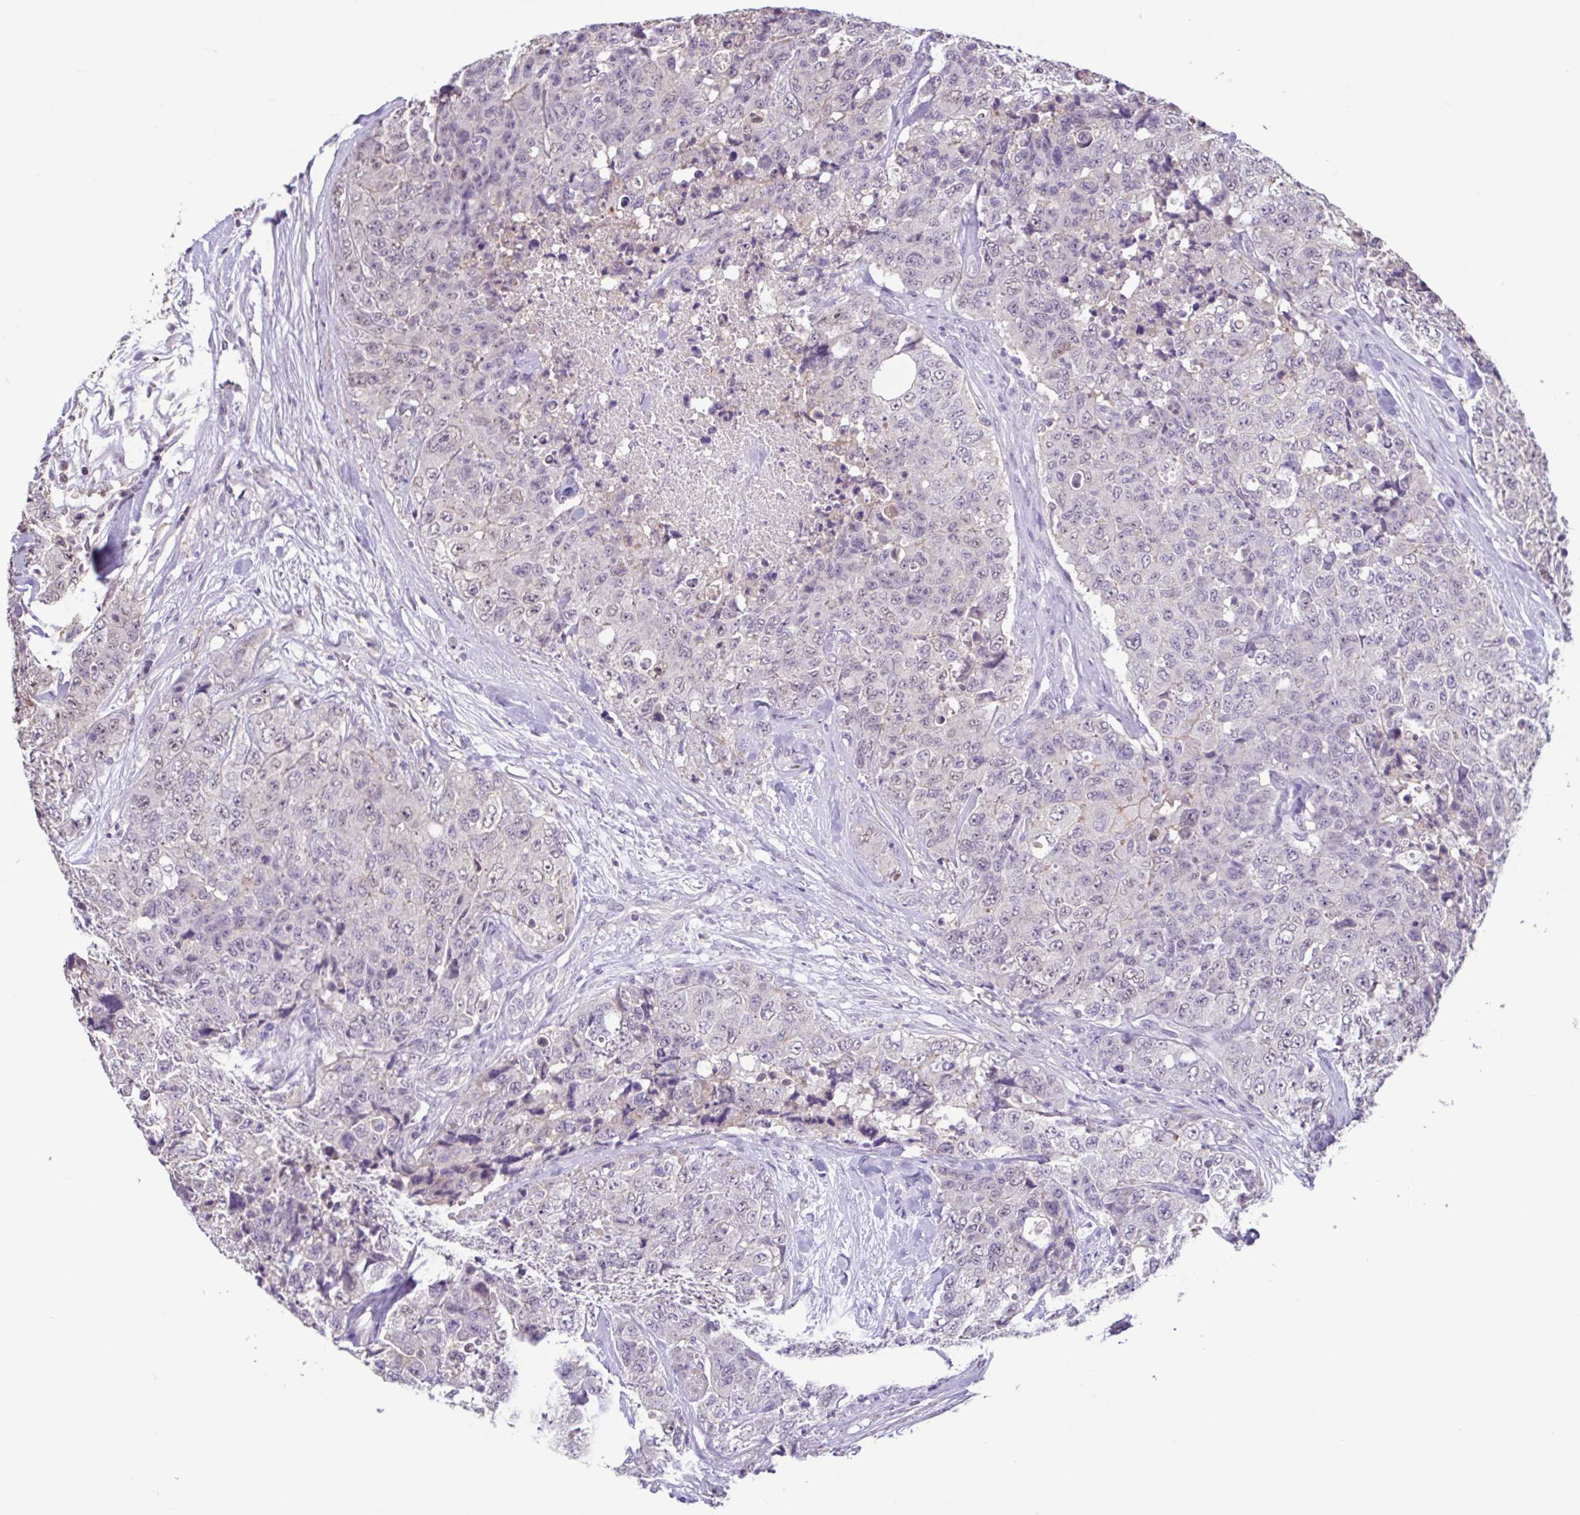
{"staining": {"intensity": "negative", "quantity": "none", "location": "none"}, "tissue": "urothelial cancer", "cell_type": "Tumor cells", "image_type": "cancer", "snomed": [{"axis": "morphology", "description": "Urothelial carcinoma, High grade"}, {"axis": "topography", "description": "Urinary bladder"}], "caption": "Immunohistochemistry (IHC) image of neoplastic tissue: urothelial cancer stained with DAB exhibits no significant protein positivity in tumor cells.", "gene": "ACTRT3", "patient": {"sex": "female", "age": 78}}